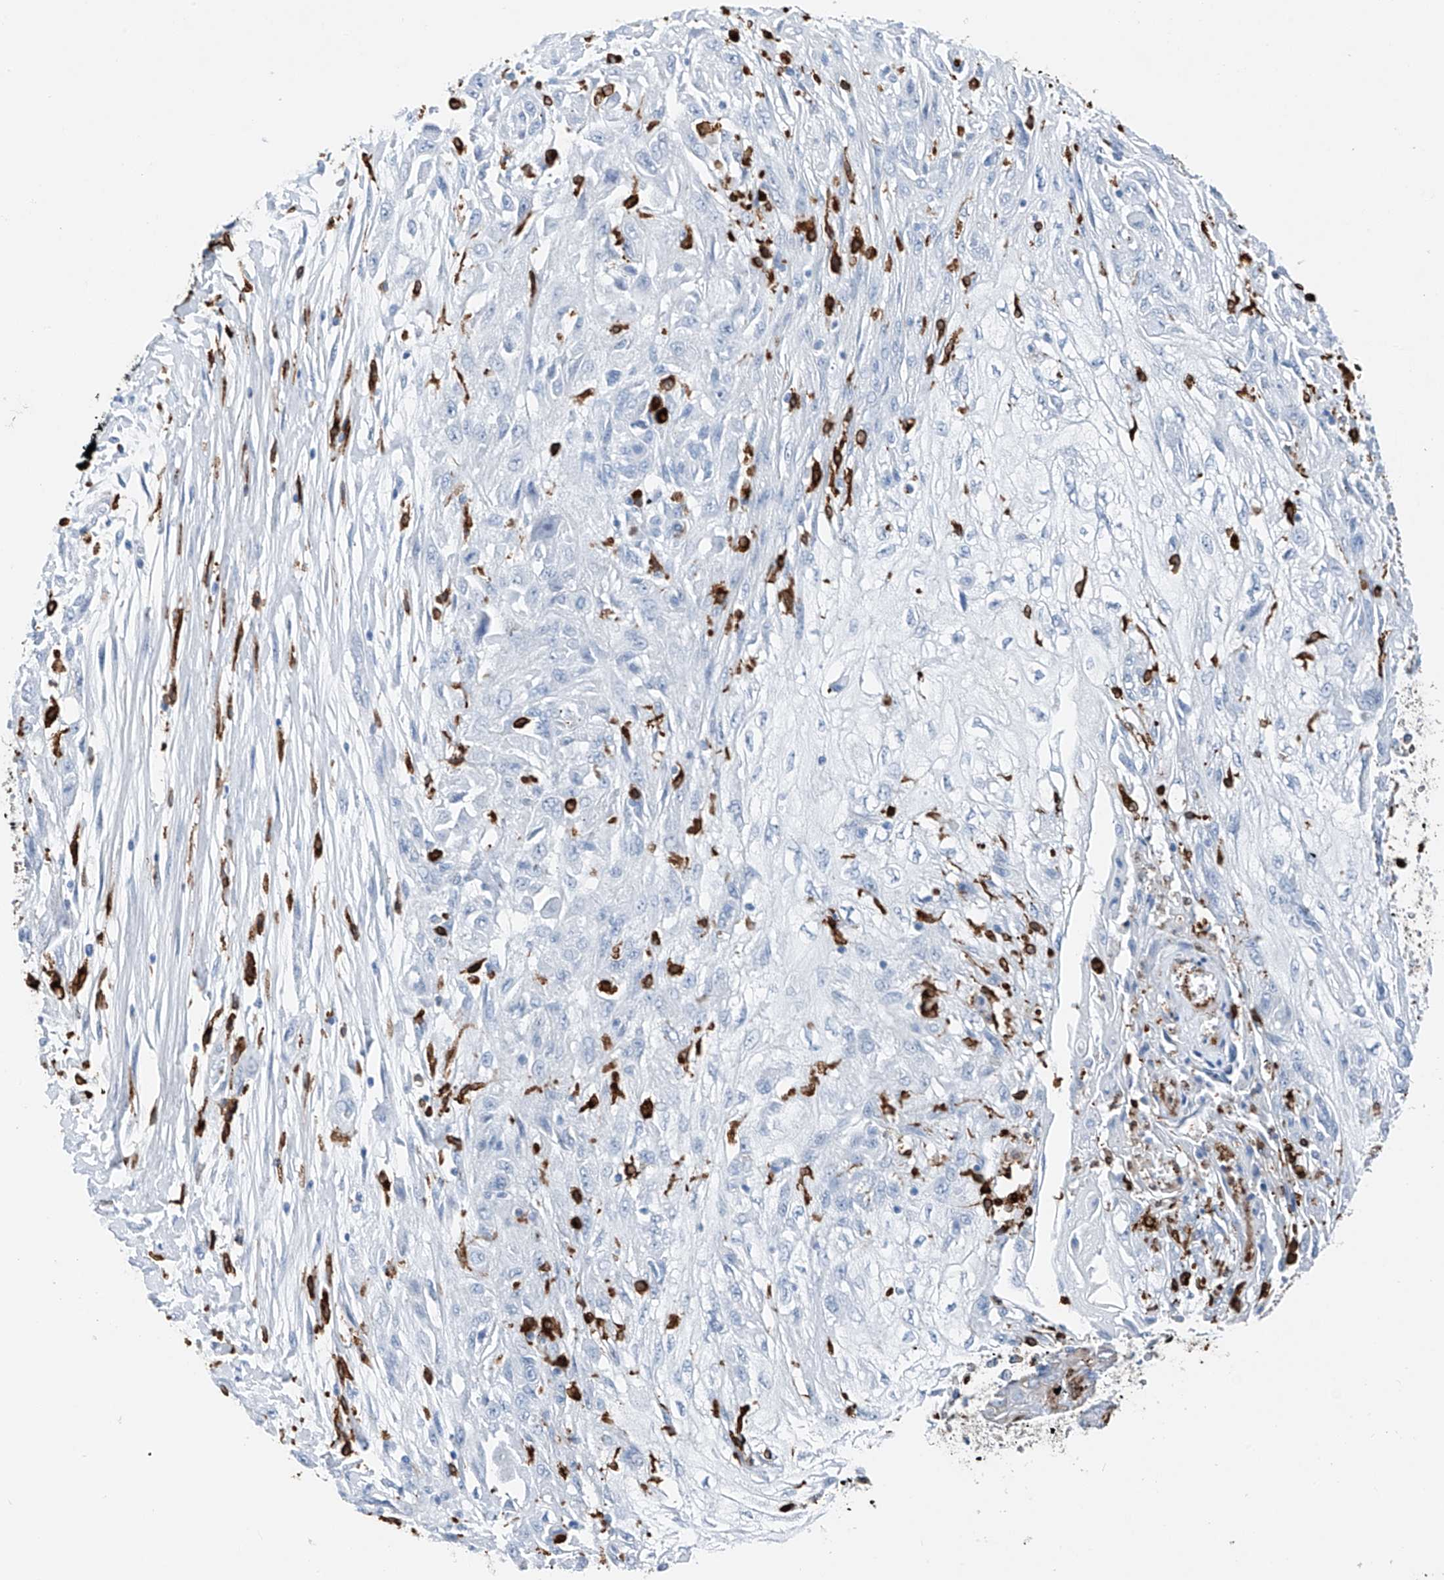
{"staining": {"intensity": "negative", "quantity": "none", "location": "none"}, "tissue": "skin cancer", "cell_type": "Tumor cells", "image_type": "cancer", "snomed": [{"axis": "morphology", "description": "Squamous cell carcinoma, NOS"}, {"axis": "morphology", "description": "Squamous cell carcinoma, metastatic, NOS"}, {"axis": "topography", "description": "Skin"}, {"axis": "topography", "description": "Lymph node"}], "caption": "Tumor cells are negative for protein expression in human skin metastatic squamous cell carcinoma.", "gene": "TBXAS1", "patient": {"sex": "male", "age": 75}}